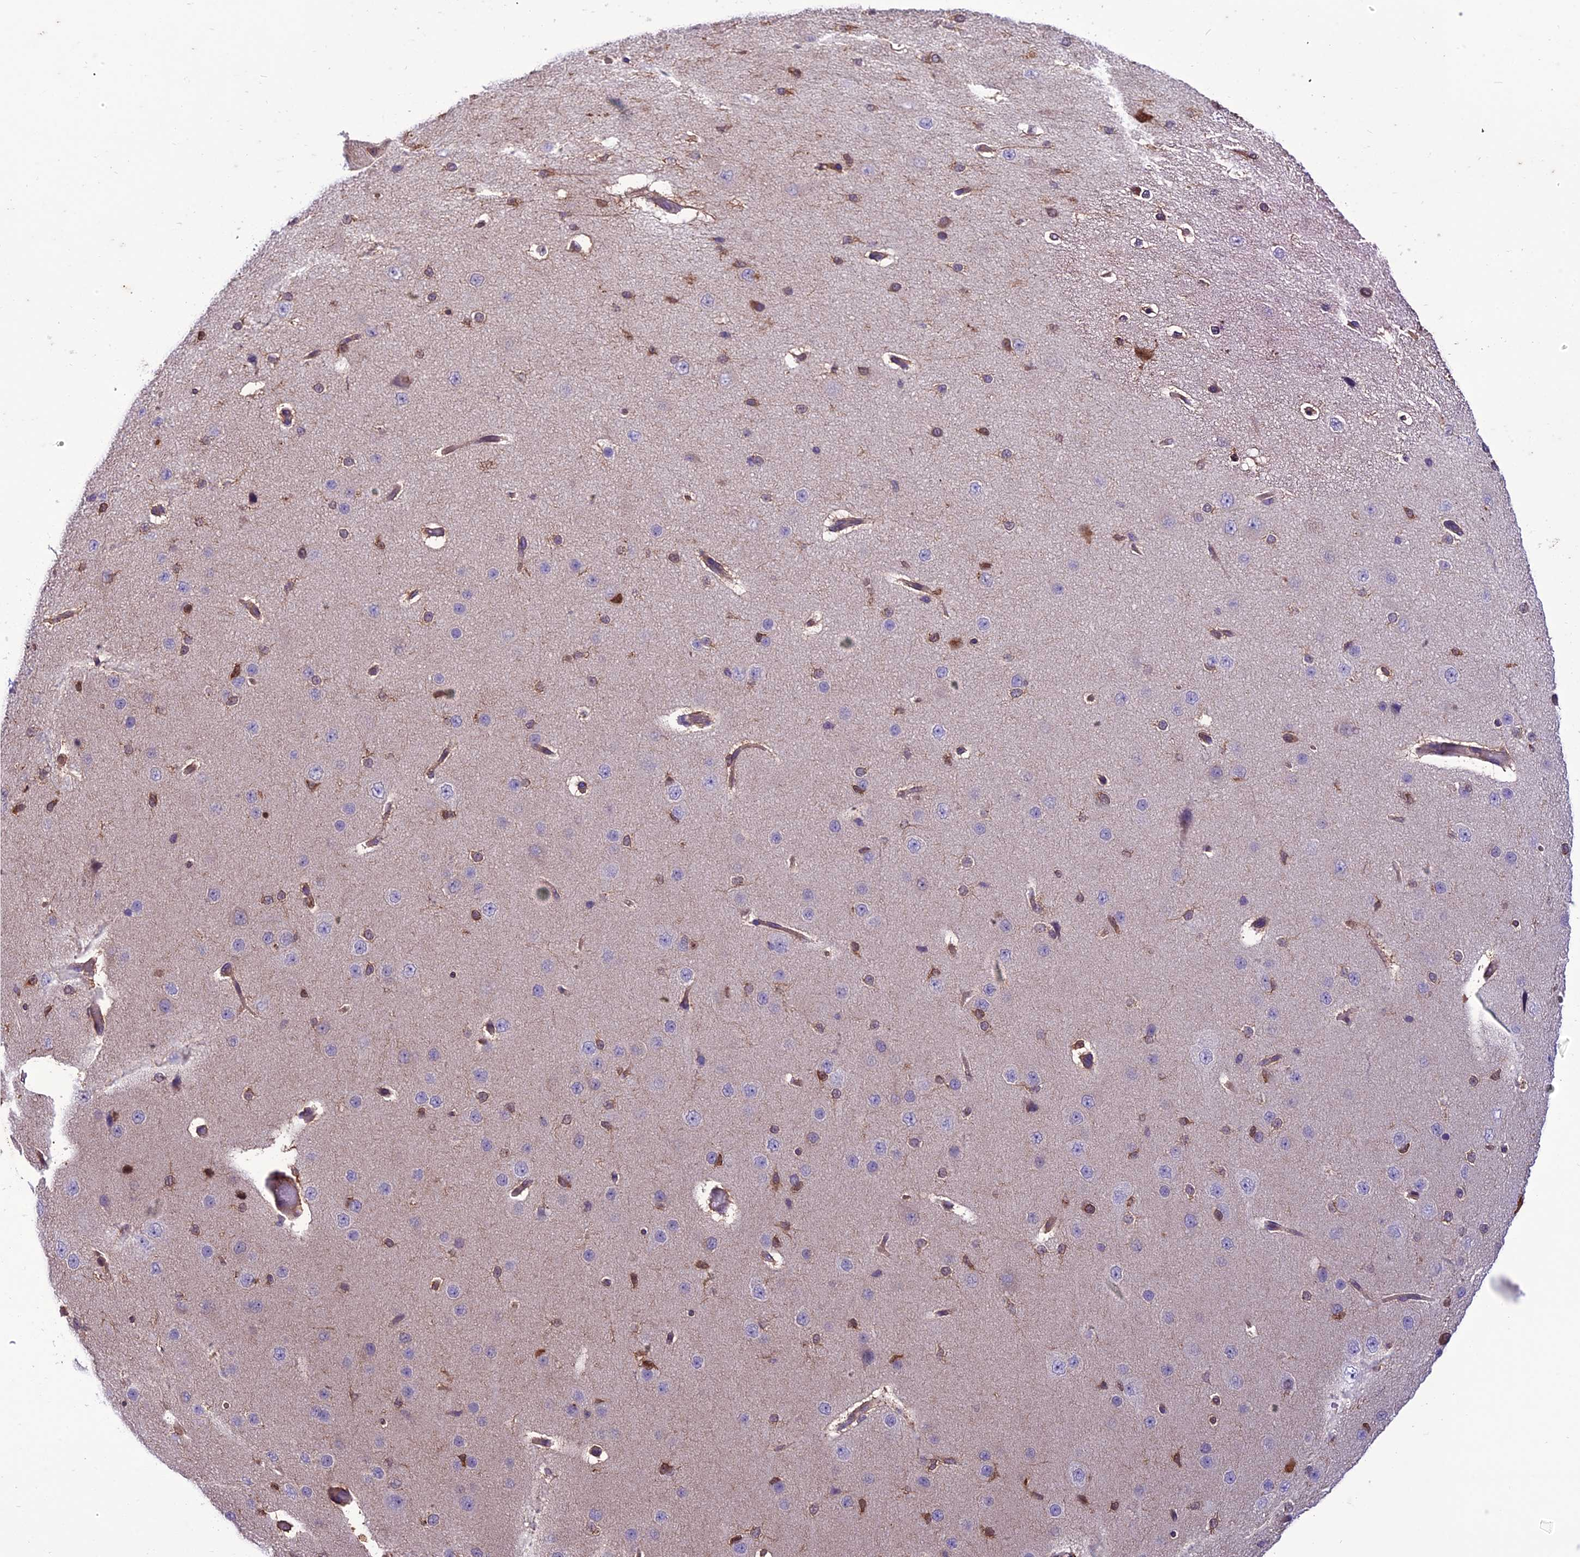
{"staining": {"intensity": "negative", "quantity": "none", "location": "none"}, "tissue": "cerebral cortex", "cell_type": "Endothelial cells", "image_type": "normal", "snomed": [{"axis": "morphology", "description": "Normal tissue, NOS"}, {"axis": "morphology", "description": "Developmental malformation"}, {"axis": "topography", "description": "Cerebral cortex"}], "caption": "Endothelial cells show no significant staining in benign cerebral cortex. Brightfield microscopy of immunohistochemistry stained with DAB (3,3'-diaminobenzidine) (brown) and hematoxylin (blue), captured at high magnification.", "gene": "BORCS6", "patient": {"sex": "female", "age": 30}}